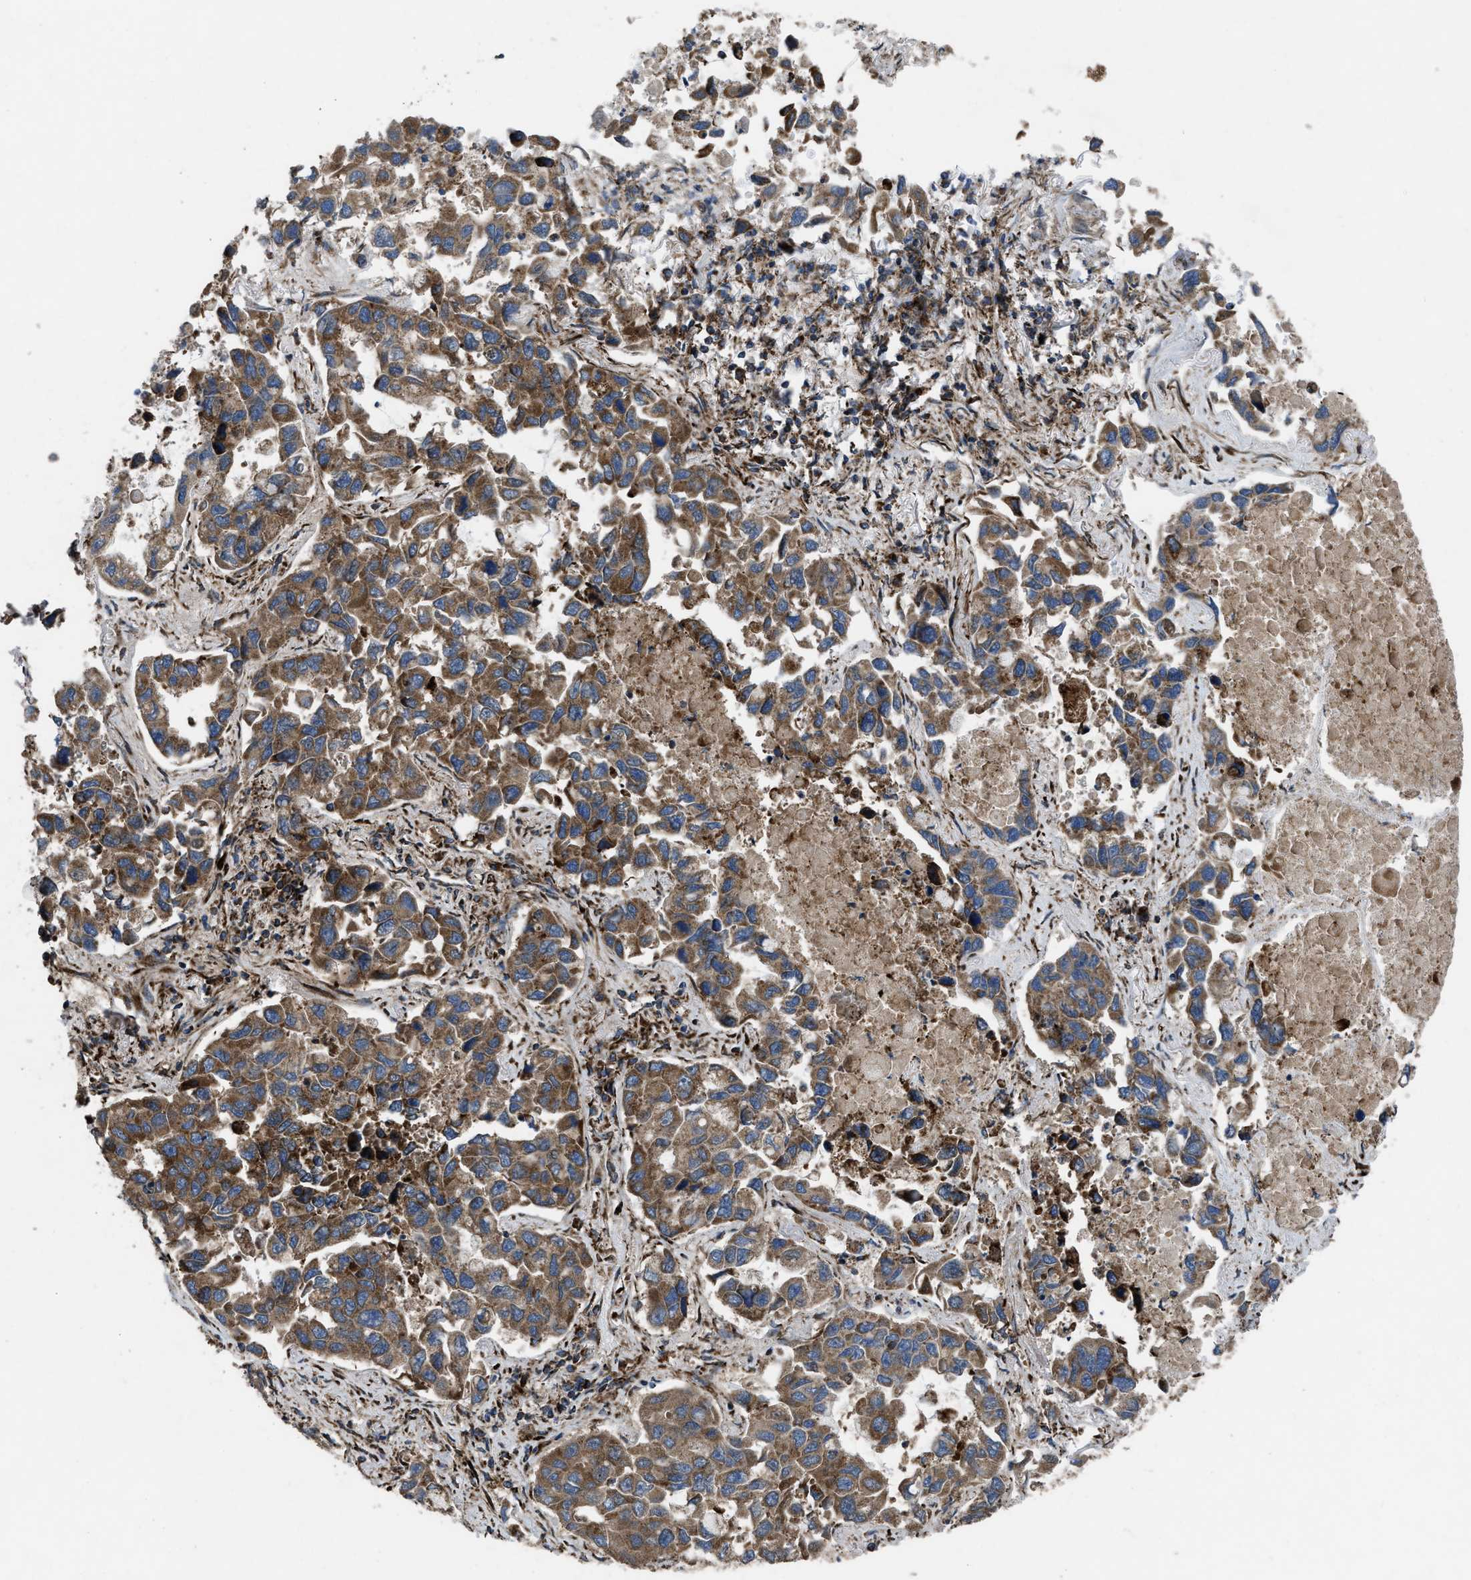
{"staining": {"intensity": "moderate", "quantity": ">75%", "location": "cytoplasmic/membranous"}, "tissue": "lung cancer", "cell_type": "Tumor cells", "image_type": "cancer", "snomed": [{"axis": "morphology", "description": "Adenocarcinoma, NOS"}, {"axis": "topography", "description": "Lung"}], "caption": "Protein expression analysis of lung adenocarcinoma reveals moderate cytoplasmic/membranous expression in approximately >75% of tumor cells. The staining is performed using DAB brown chromogen to label protein expression. The nuclei are counter-stained blue using hematoxylin.", "gene": "PER3", "patient": {"sex": "male", "age": 64}}